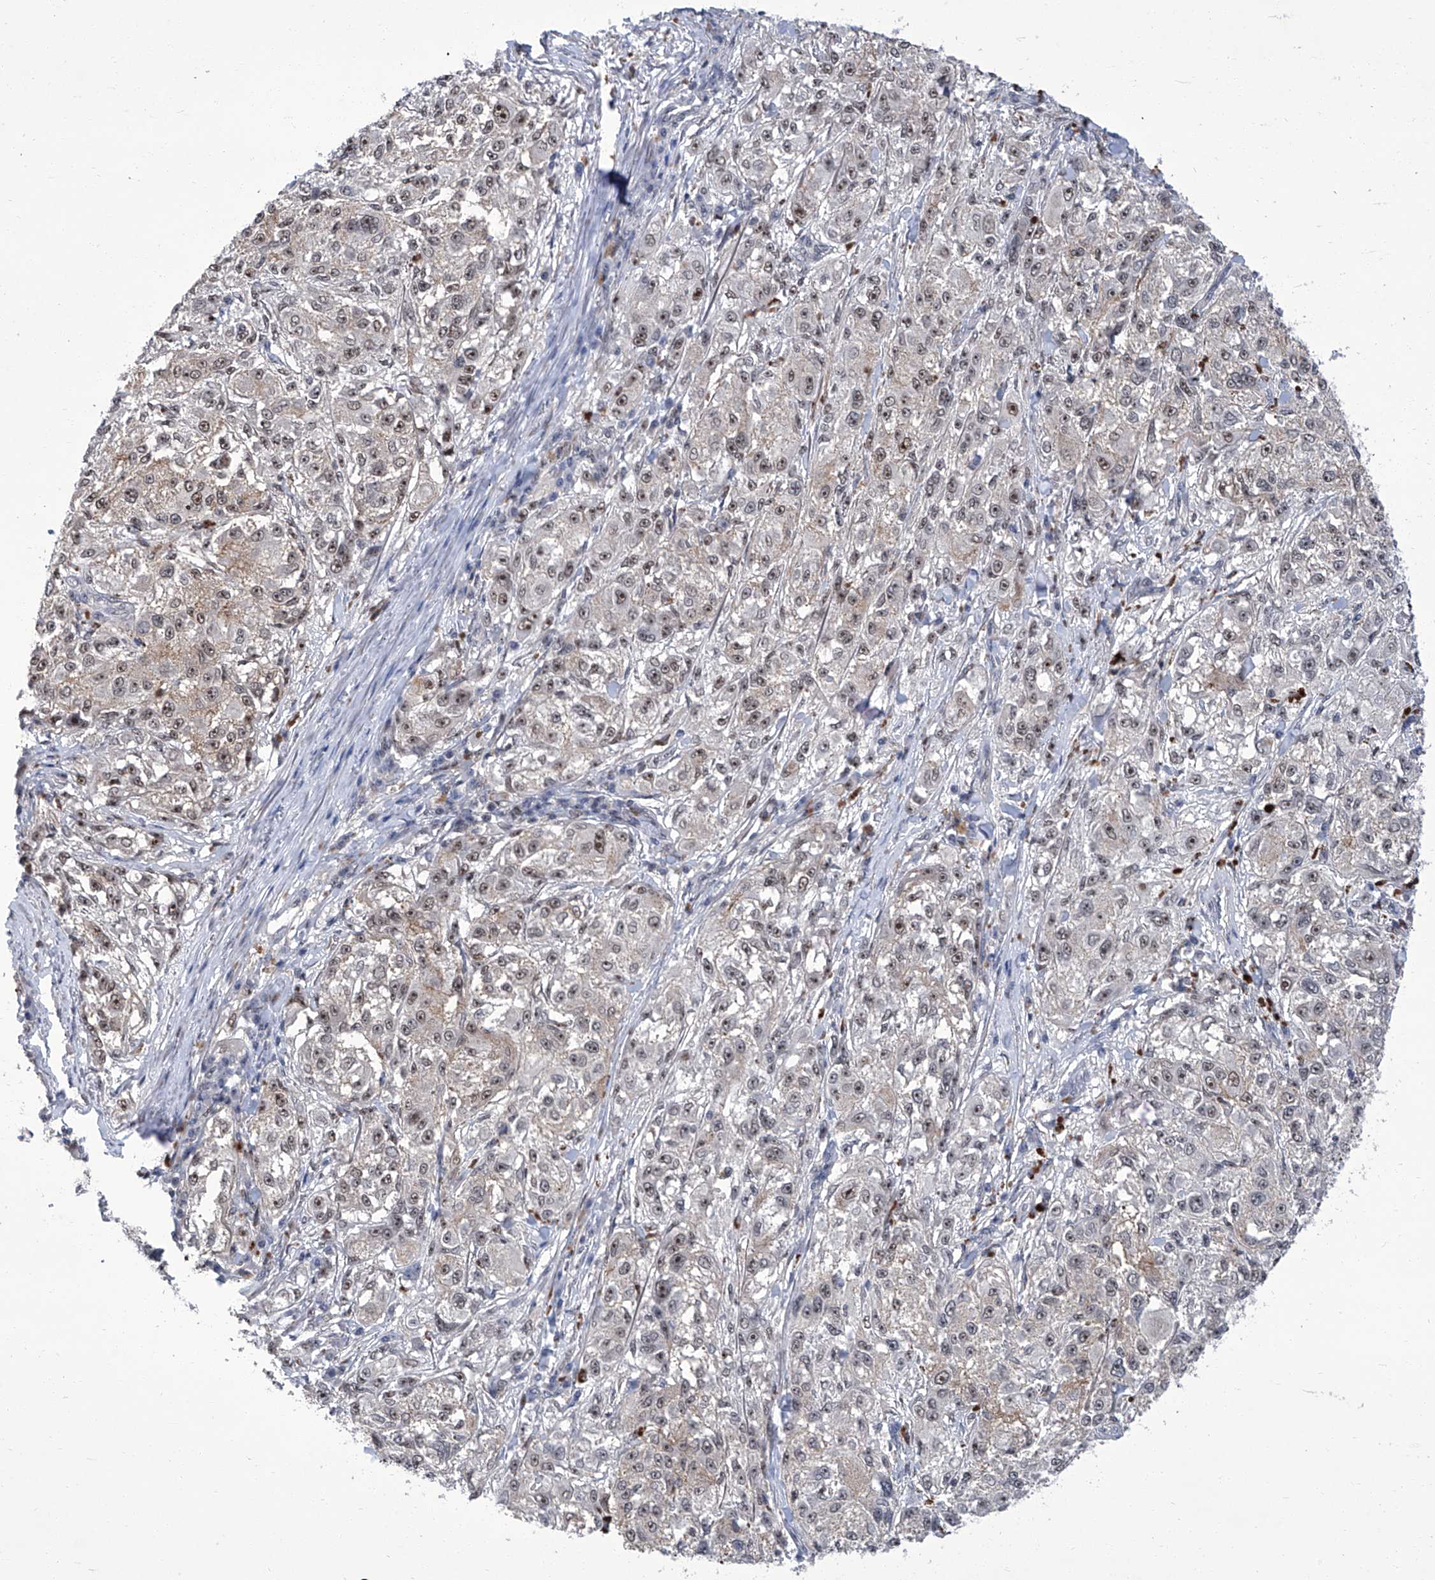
{"staining": {"intensity": "moderate", "quantity": ">75%", "location": "nuclear"}, "tissue": "melanoma", "cell_type": "Tumor cells", "image_type": "cancer", "snomed": [{"axis": "morphology", "description": "Necrosis, NOS"}, {"axis": "morphology", "description": "Malignant melanoma, NOS"}, {"axis": "topography", "description": "Skin"}], "caption": "Immunohistochemistry staining of melanoma, which displays medium levels of moderate nuclear staining in approximately >75% of tumor cells indicating moderate nuclear protein positivity. The staining was performed using DAB (brown) for protein detection and nuclei were counterstained in hematoxylin (blue).", "gene": "CMTR1", "patient": {"sex": "female", "age": 87}}